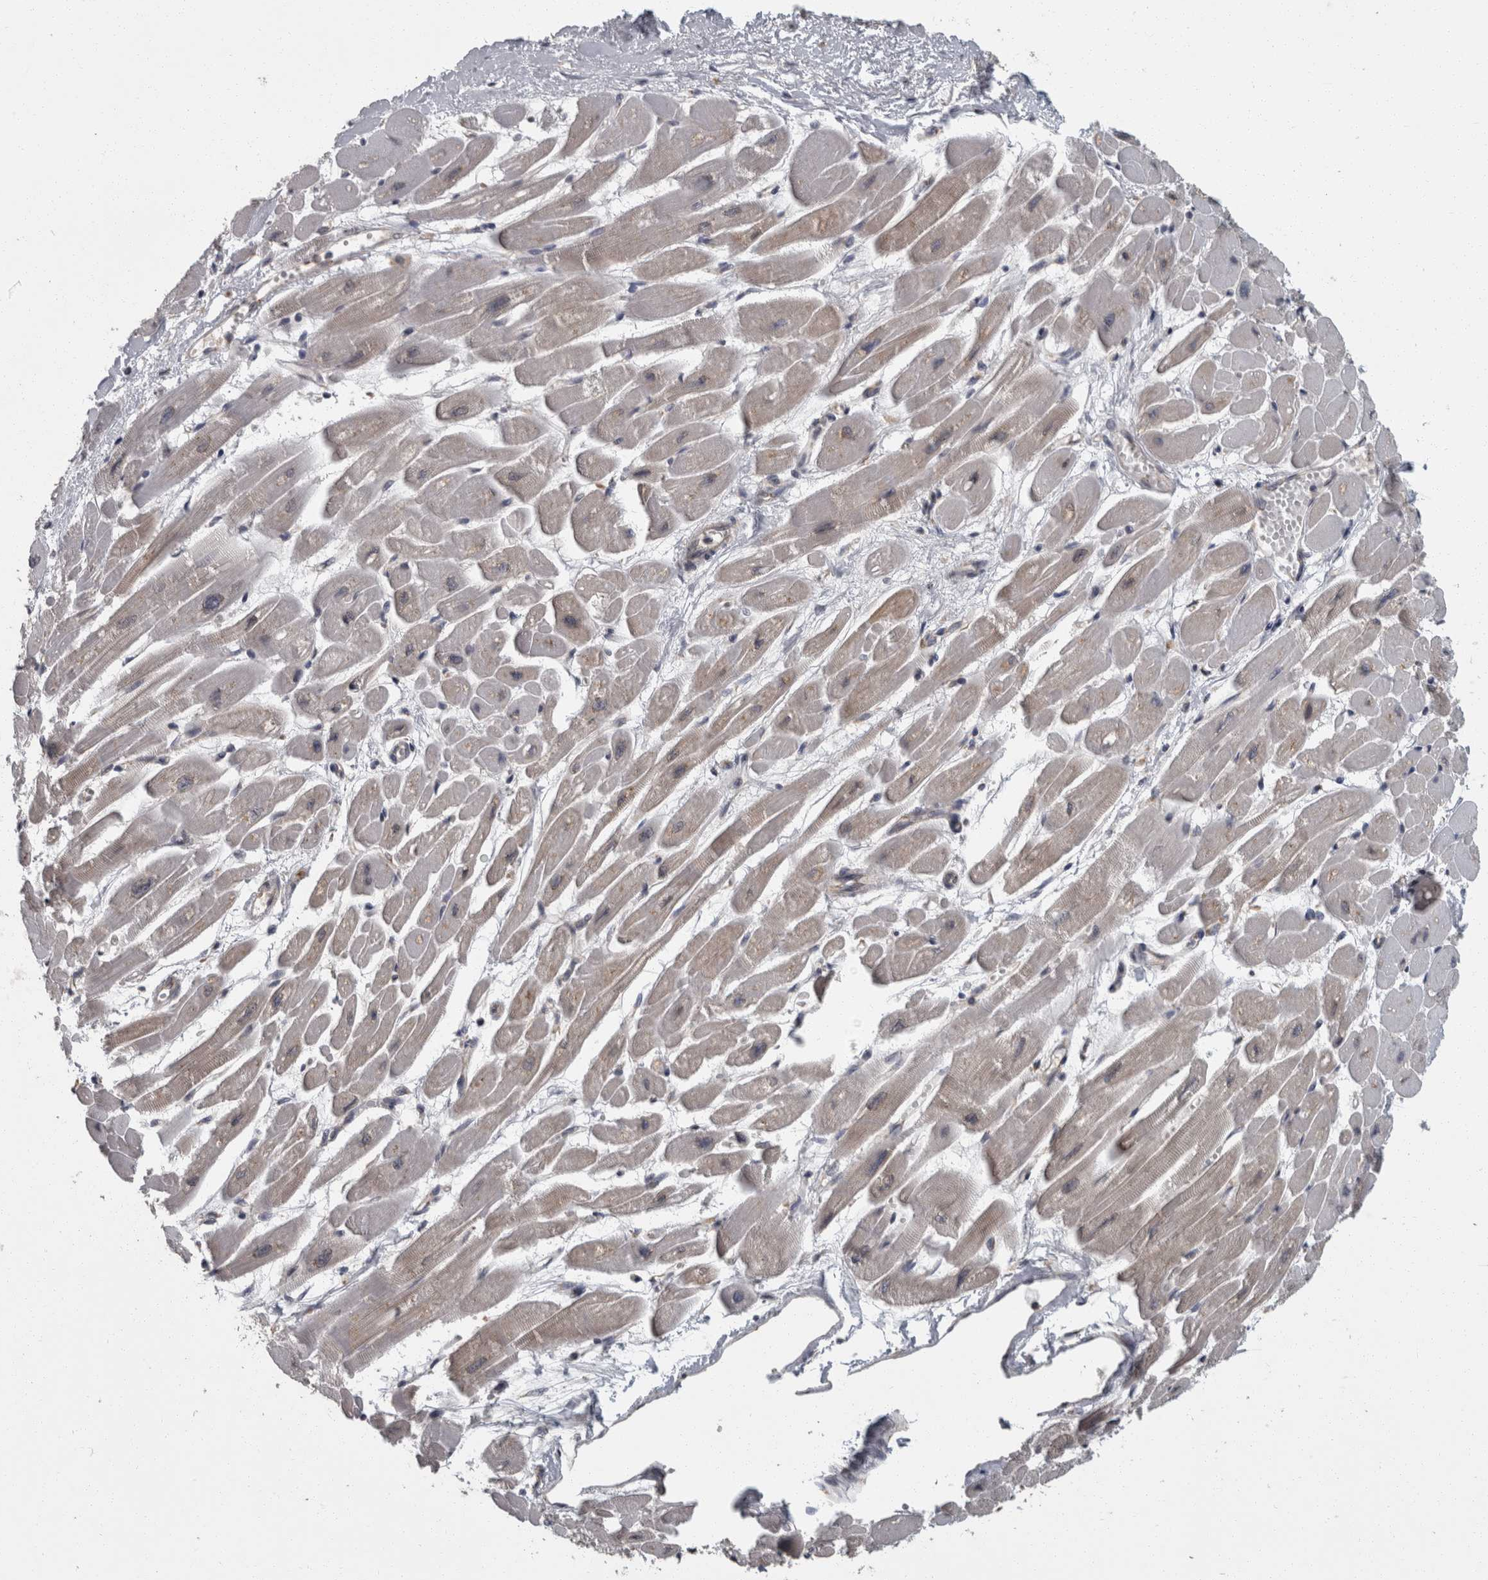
{"staining": {"intensity": "weak", "quantity": ">75%", "location": "cytoplasmic/membranous"}, "tissue": "heart muscle", "cell_type": "Cardiomyocytes", "image_type": "normal", "snomed": [{"axis": "morphology", "description": "Normal tissue, NOS"}, {"axis": "topography", "description": "Heart"}], "caption": "High-magnification brightfield microscopy of normal heart muscle stained with DAB (brown) and counterstained with hematoxylin (blue). cardiomyocytes exhibit weak cytoplasmic/membranous positivity is seen in about>75% of cells. The staining is performed using DAB (3,3'-diaminobenzidine) brown chromogen to label protein expression. The nuclei are counter-stained blue using hematoxylin.", "gene": "LMAN2L", "patient": {"sex": "female", "age": 54}}